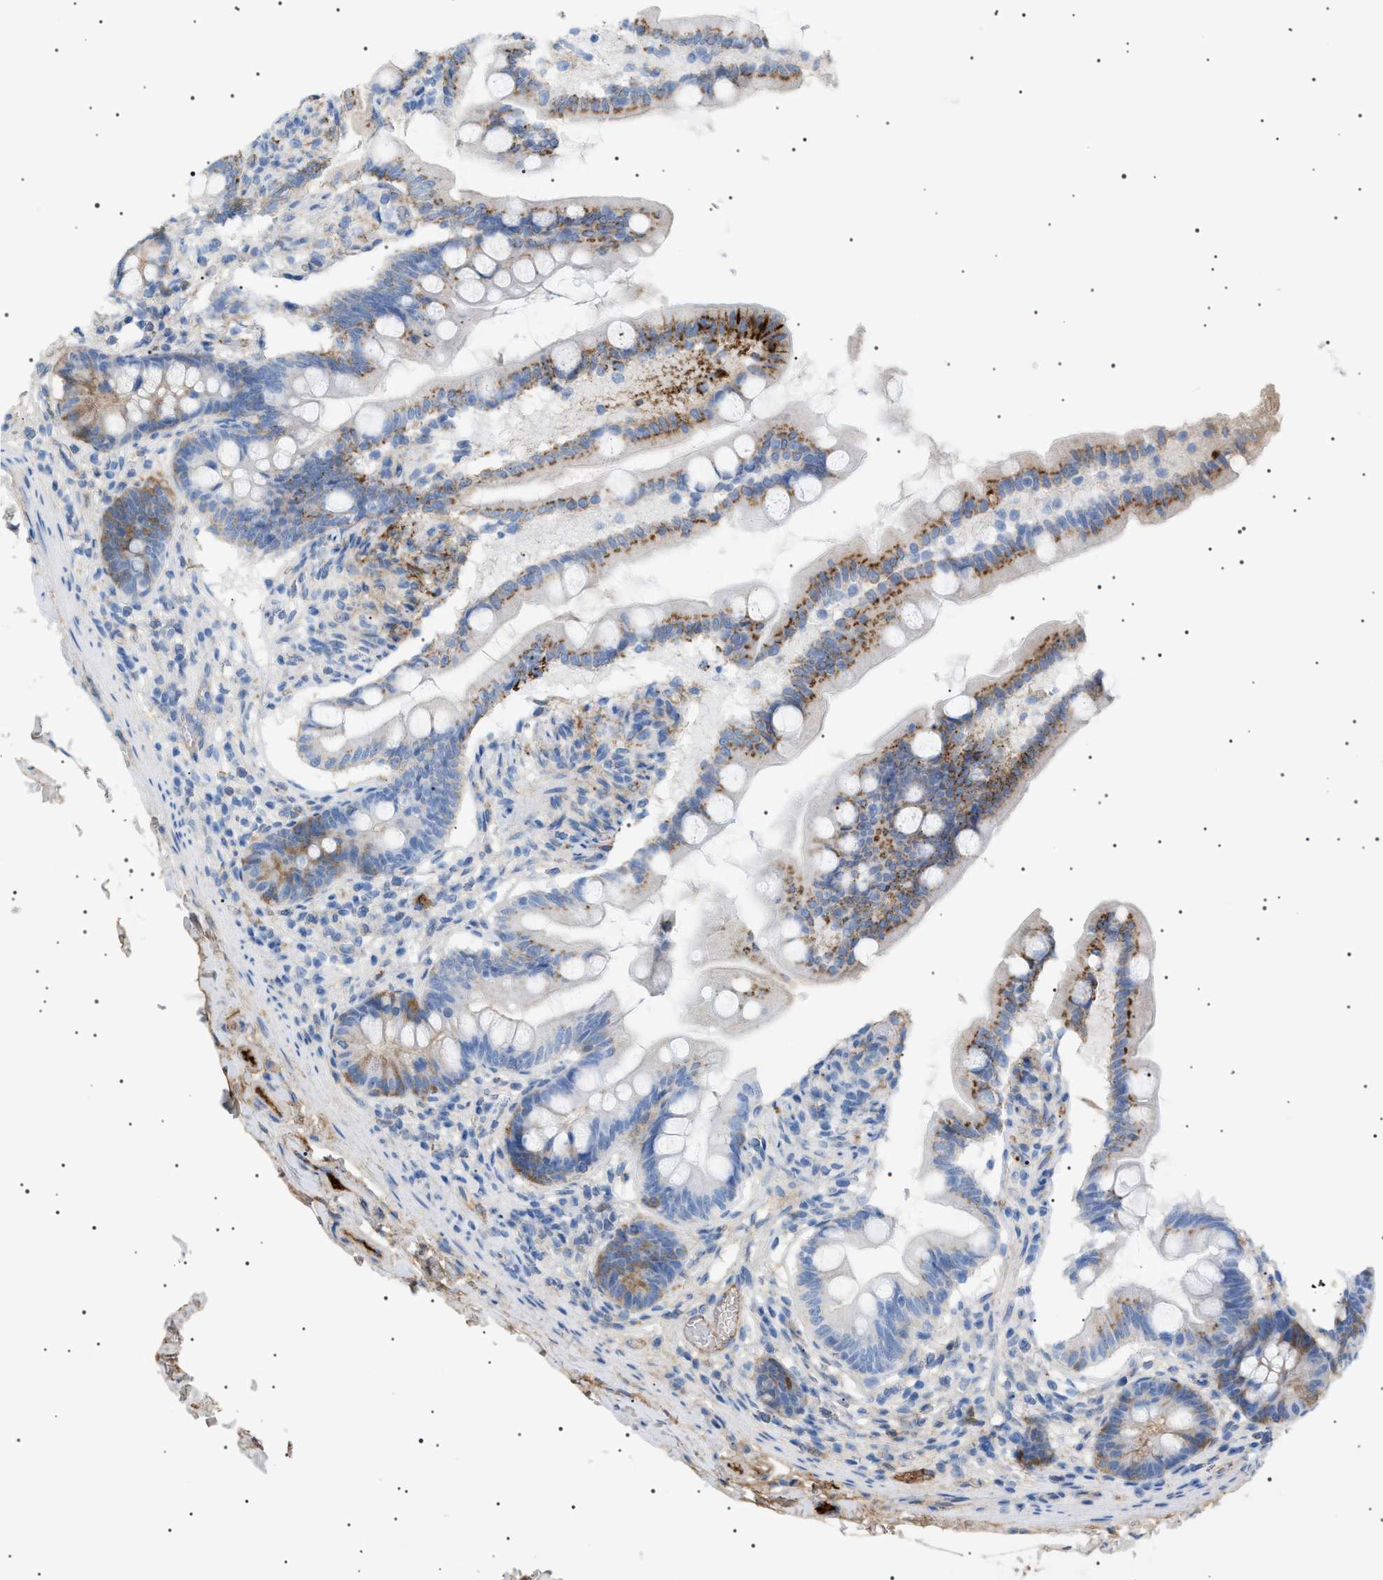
{"staining": {"intensity": "moderate", "quantity": "<25%", "location": "cytoplasmic/membranous"}, "tissue": "small intestine", "cell_type": "Glandular cells", "image_type": "normal", "snomed": [{"axis": "morphology", "description": "Normal tissue, NOS"}, {"axis": "topography", "description": "Small intestine"}], "caption": "Immunohistochemistry of normal small intestine displays low levels of moderate cytoplasmic/membranous positivity in about <25% of glandular cells.", "gene": "LPA", "patient": {"sex": "female", "age": 56}}